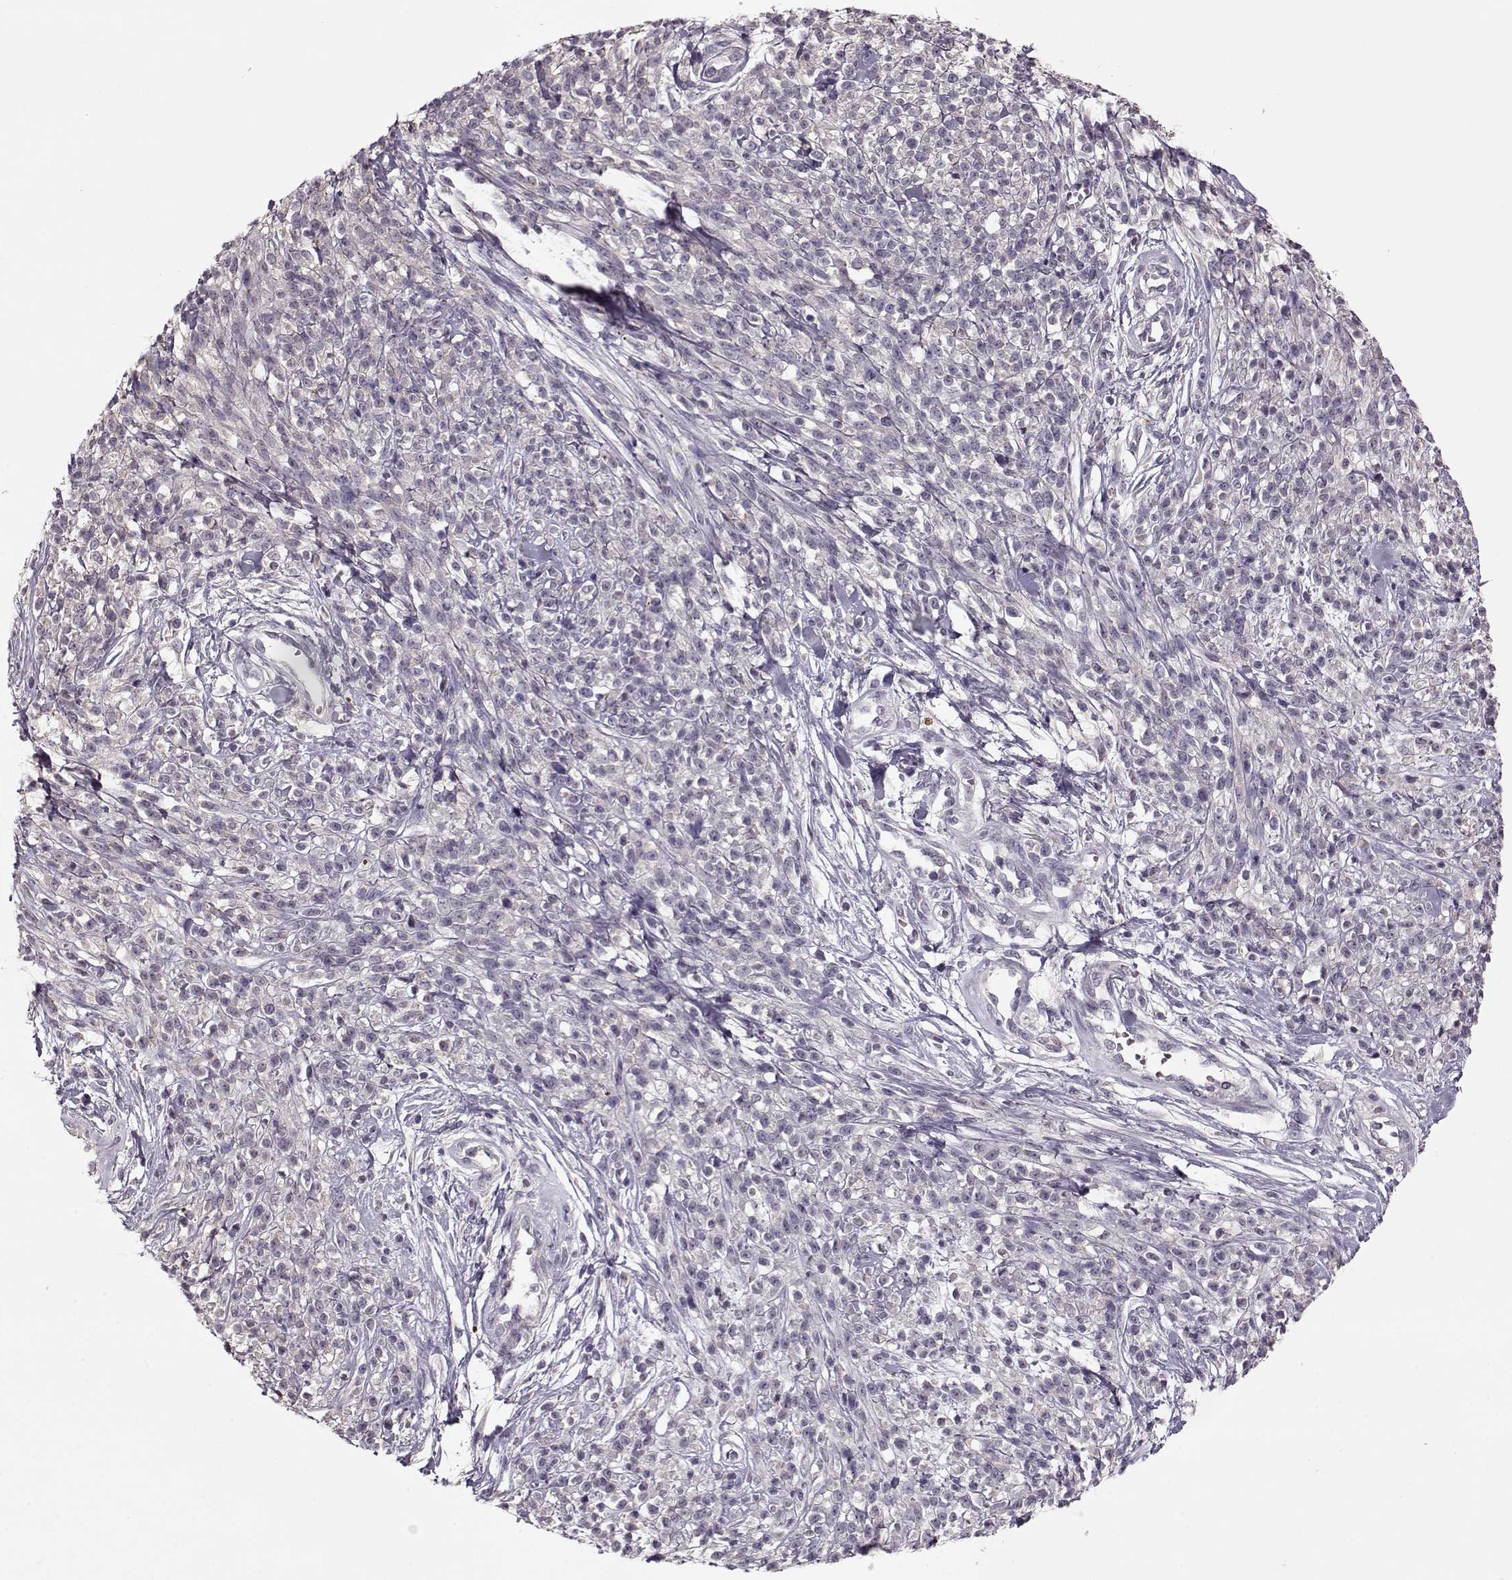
{"staining": {"intensity": "negative", "quantity": "none", "location": "none"}, "tissue": "melanoma", "cell_type": "Tumor cells", "image_type": "cancer", "snomed": [{"axis": "morphology", "description": "Malignant melanoma, NOS"}, {"axis": "topography", "description": "Skin"}, {"axis": "topography", "description": "Skin of trunk"}], "caption": "The photomicrograph demonstrates no staining of tumor cells in melanoma. (DAB (3,3'-diaminobenzidine) immunohistochemistry with hematoxylin counter stain).", "gene": "ACOT11", "patient": {"sex": "male", "age": 74}}